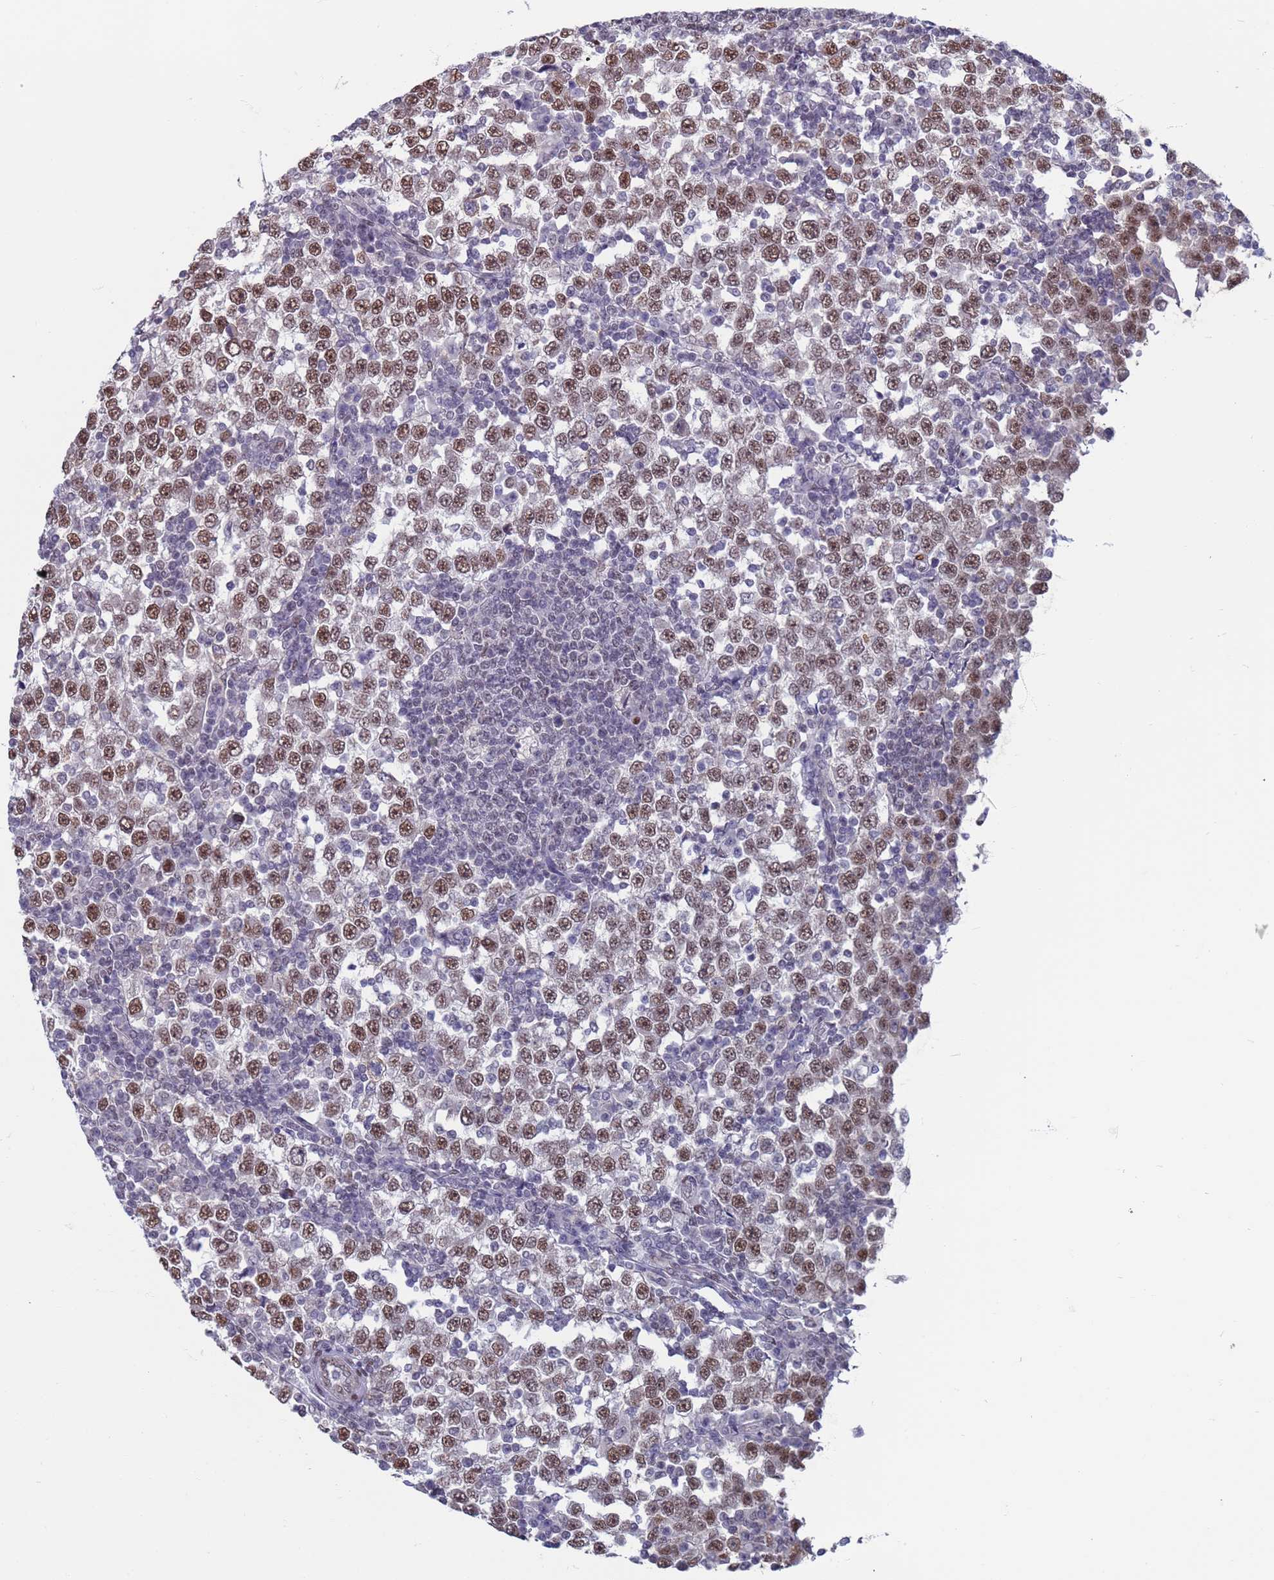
{"staining": {"intensity": "moderate", "quantity": ">75%", "location": "nuclear"}, "tissue": "testis cancer", "cell_type": "Tumor cells", "image_type": "cancer", "snomed": [{"axis": "morphology", "description": "Seminoma, NOS"}, {"axis": "topography", "description": "Testis"}], "caption": "Immunohistochemical staining of seminoma (testis) displays medium levels of moderate nuclear protein staining in approximately >75% of tumor cells. (DAB (3,3'-diaminobenzidine) = brown stain, brightfield microscopy at high magnification).", "gene": "SAE1", "patient": {"sex": "male", "age": 65}}